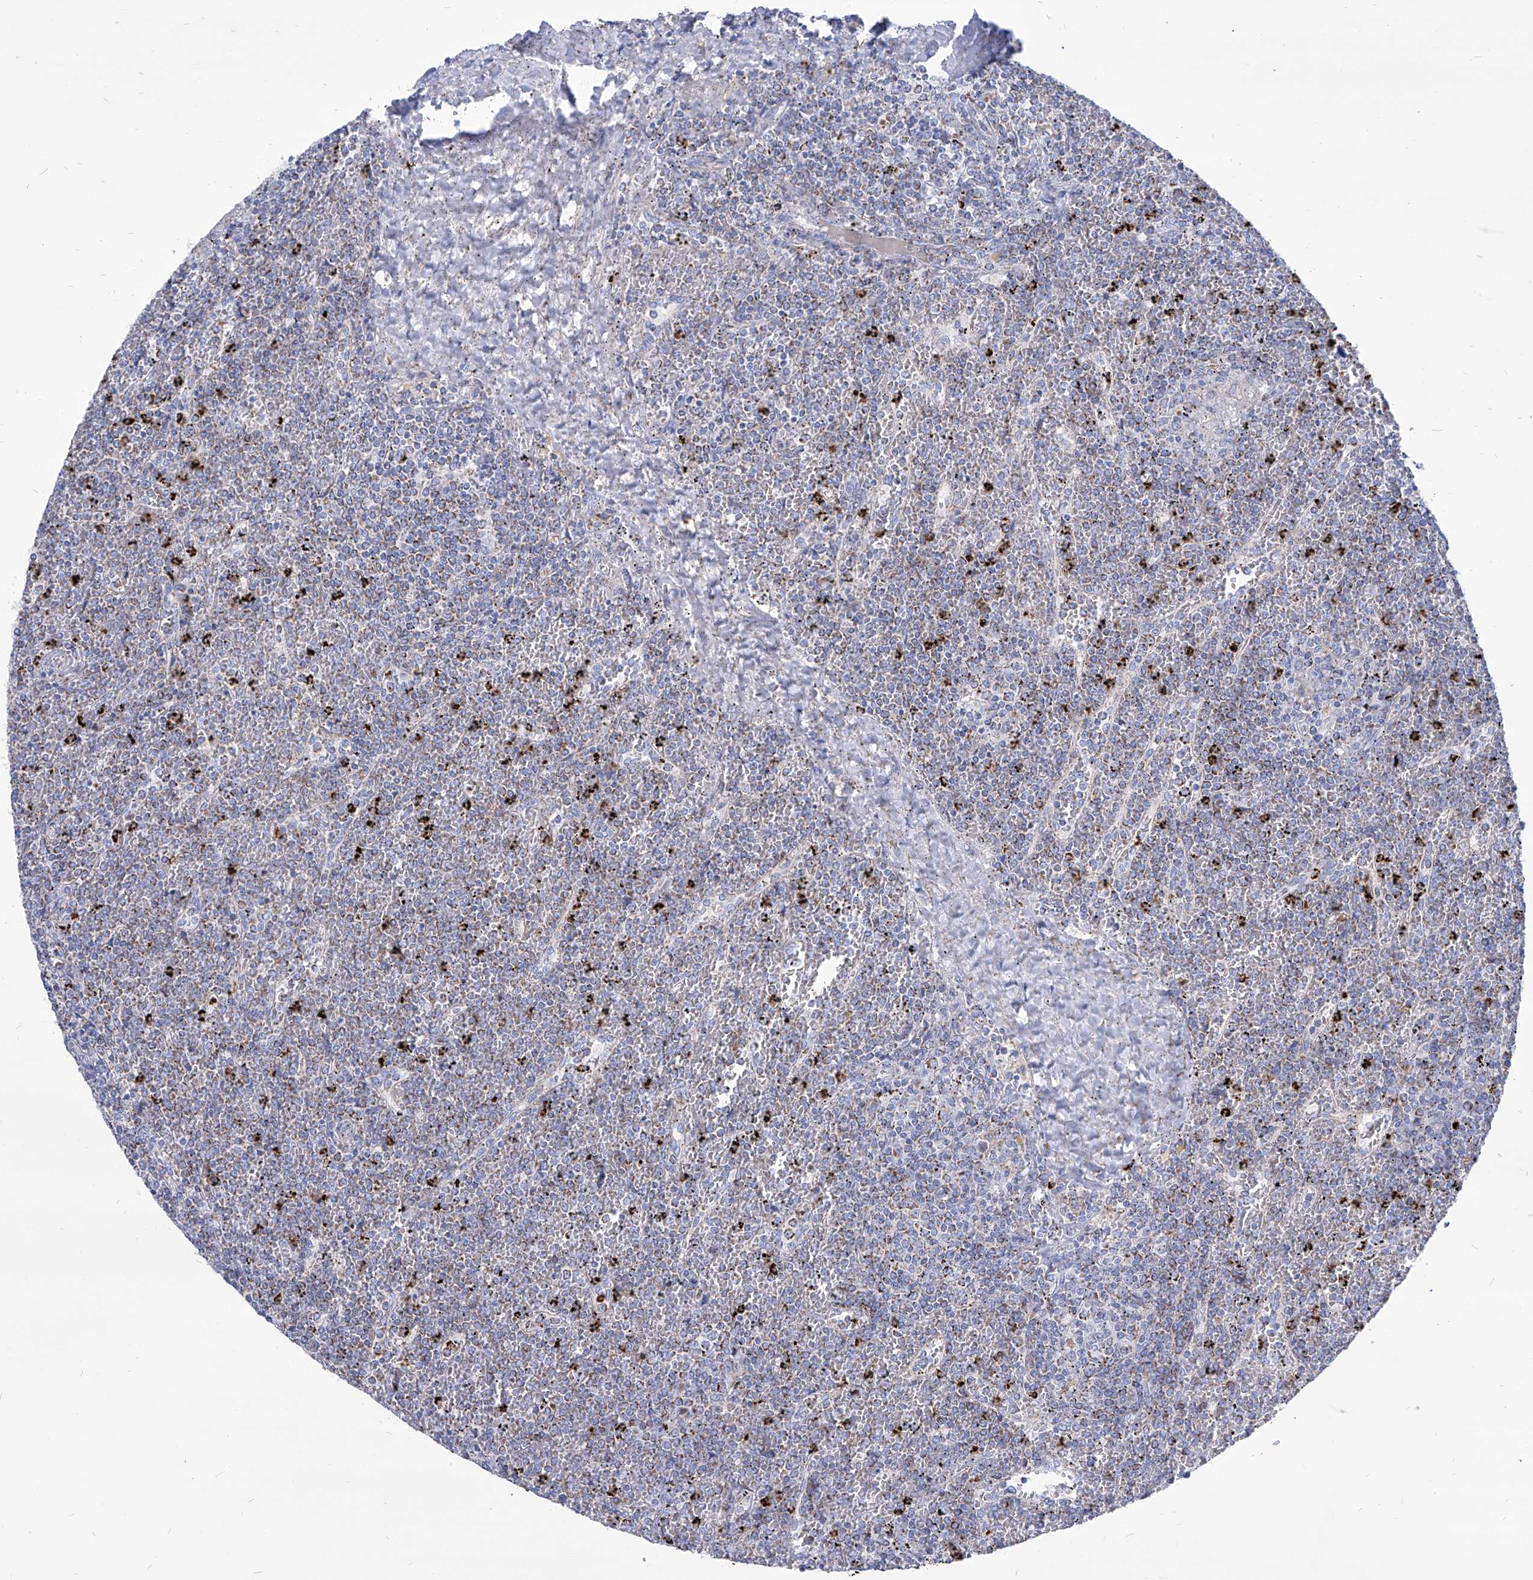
{"staining": {"intensity": "negative", "quantity": "none", "location": "none"}, "tissue": "lymphoma", "cell_type": "Tumor cells", "image_type": "cancer", "snomed": [{"axis": "morphology", "description": "Malignant lymphoma, non-Hodgkin's type, Low grade"}, {"axis": "topography", "description": "Spleen"}], "caption": "Tumor cells show no significant protein positivity in lymphoma.", "gene": "COQ3", "patient": {"sex": "female", "age": 19}}